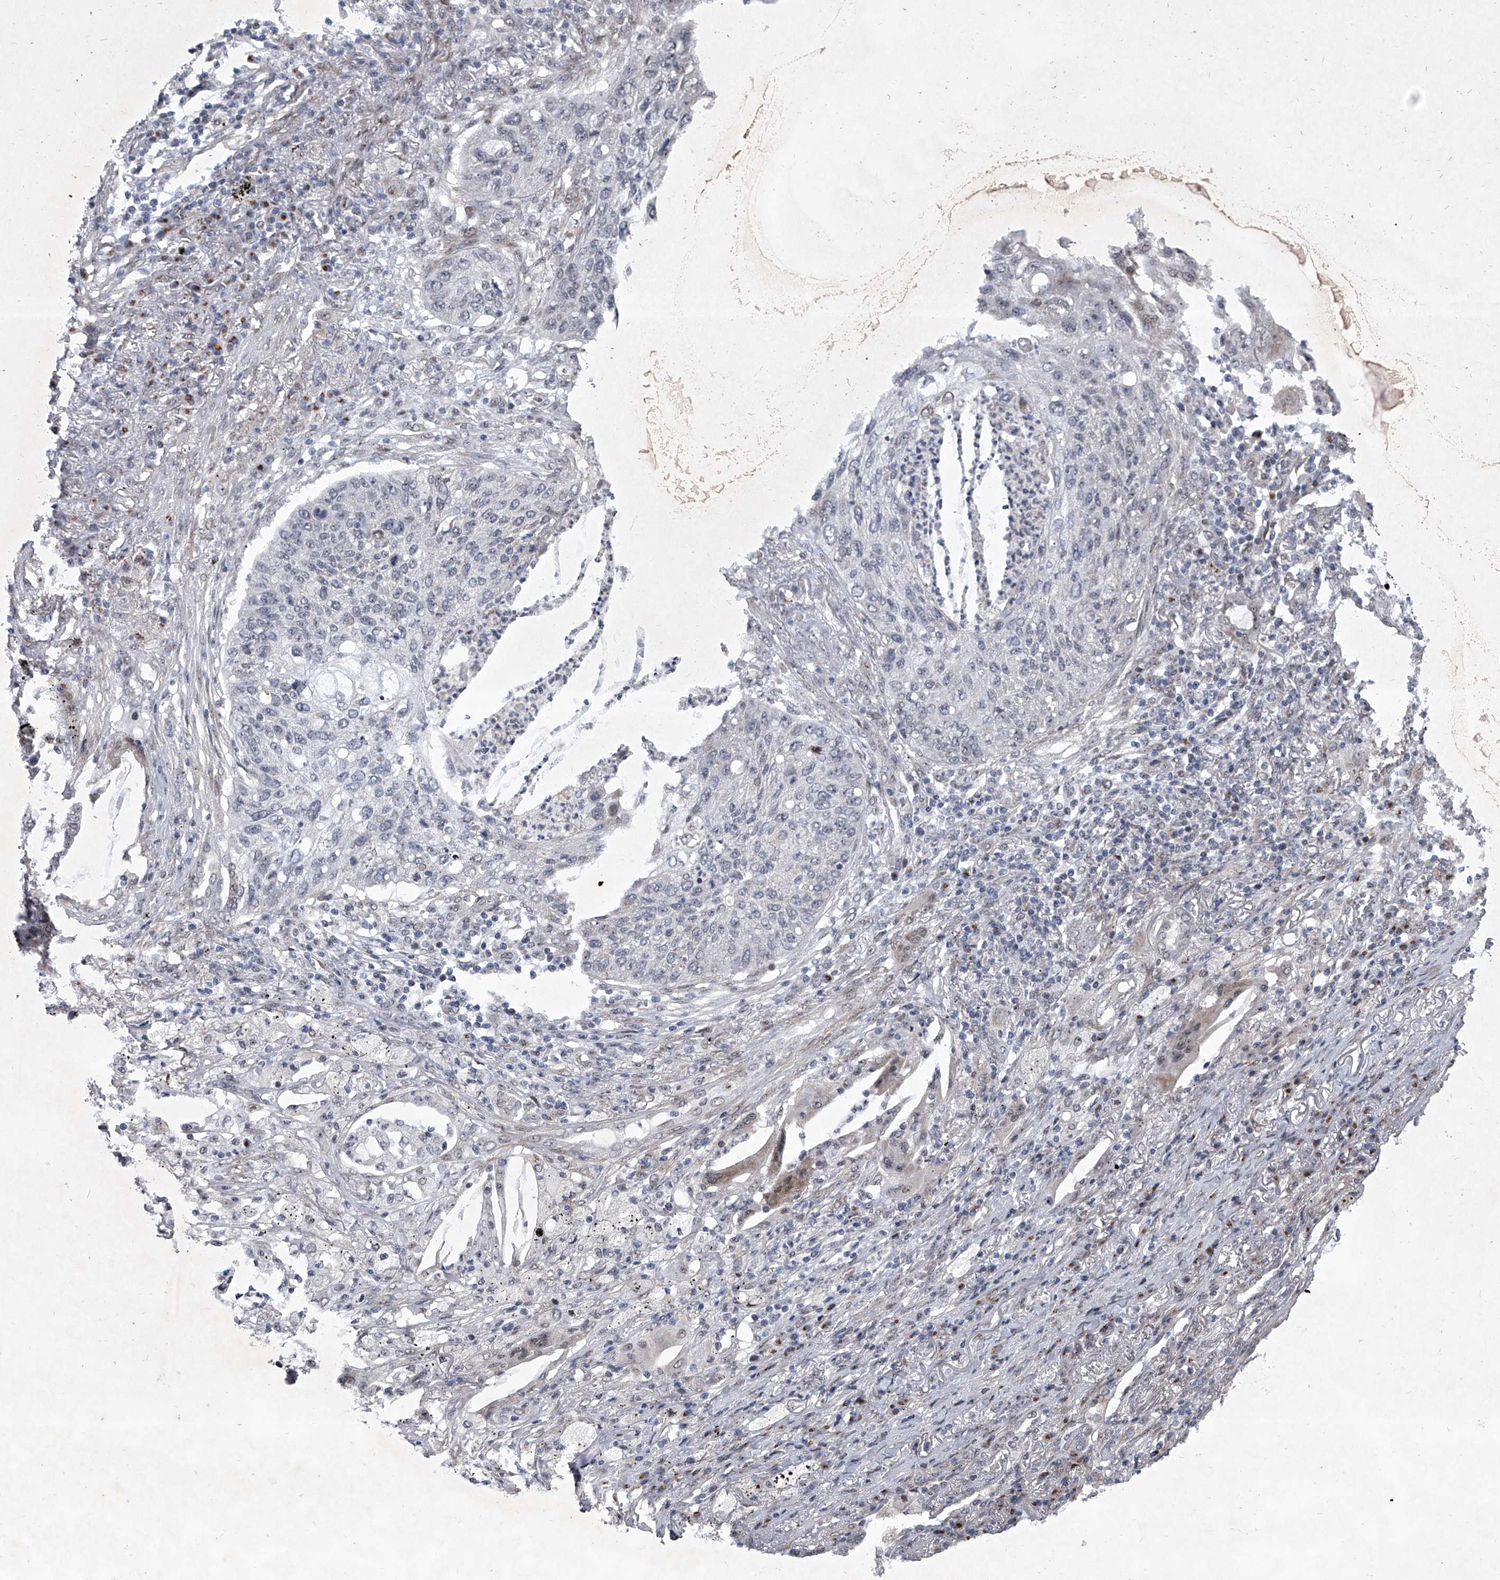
{"staining": {"intensity": "negative", "quantity": "none", "location": "none"}, "tissue": "lung cancer", "cell_type": "Tumor cells", "image_type": "cancer", "snomed": [{"axis": "morphology", "description": "Squamous cell carcinoma, NOS"}, {"axis": "topography", "description": "Lung"}], "caption": "A micrograph of squamous cell carcinoma (lung) stained for a protein shows no brown staining in tumor cells.", "gene": "MLLT1", "patient": {"sex": "female", "age": 63}}